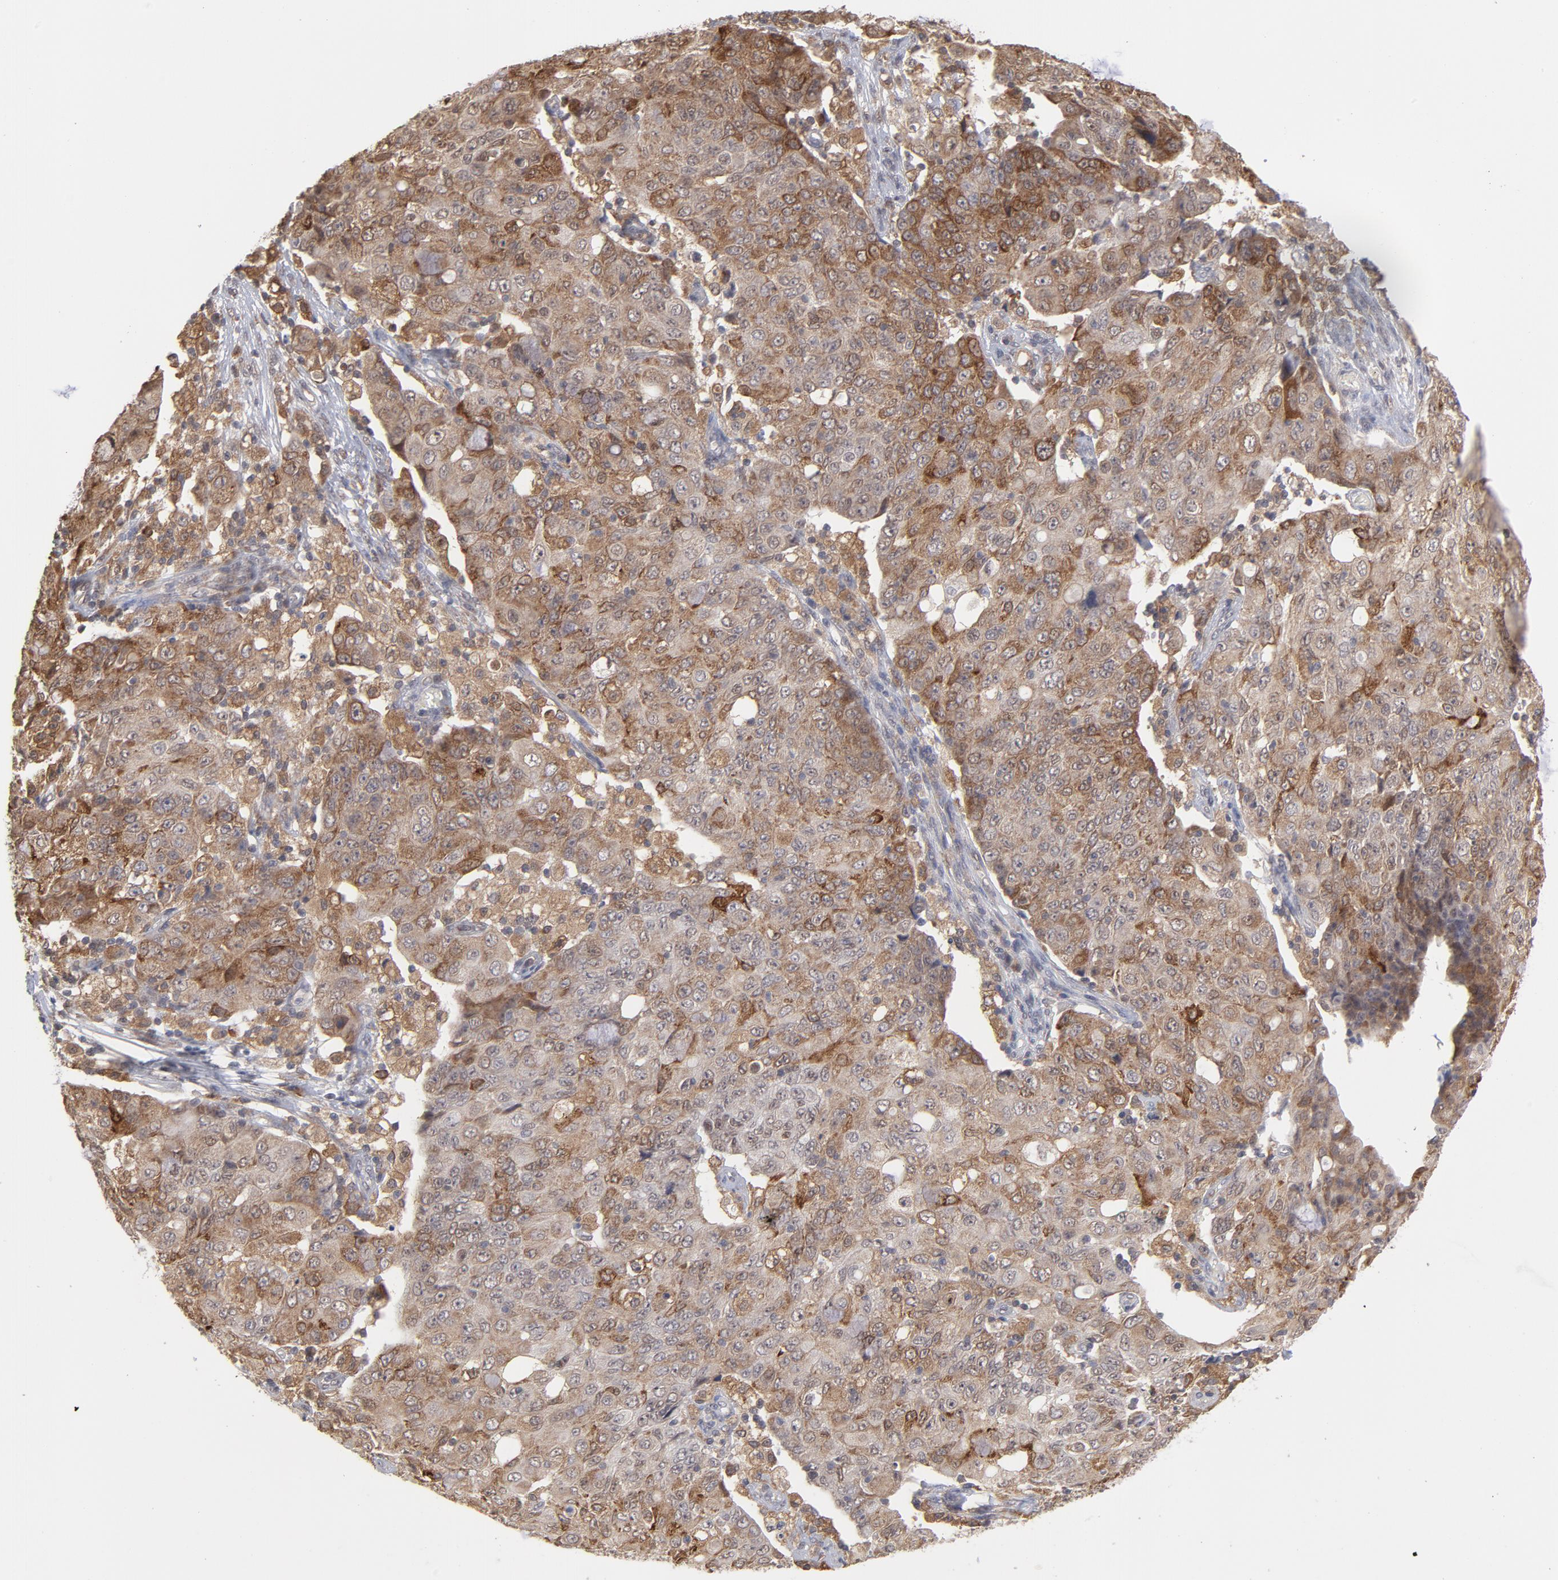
{"staining": {"intensity": "moderate", "quantity": ">75%", "location": "cytoplasmic/membranous"}, "tissue": "ovarian cancer", "cell_type": "Tumor cells", "image_type": "cancer", "snomed": [{"axis": "morphology", "description": "Carcinoma, endometroid"}, {"axis": "topography", "description": "Ovary"}], "caption": "Protein expression analysis of ovarian cancer reveals moderate cytoplasmic/membranous positivity in approximately >75% of tumor cells.", "gene": "OAS1", "patient": {"sex": "female", "age": 42}}